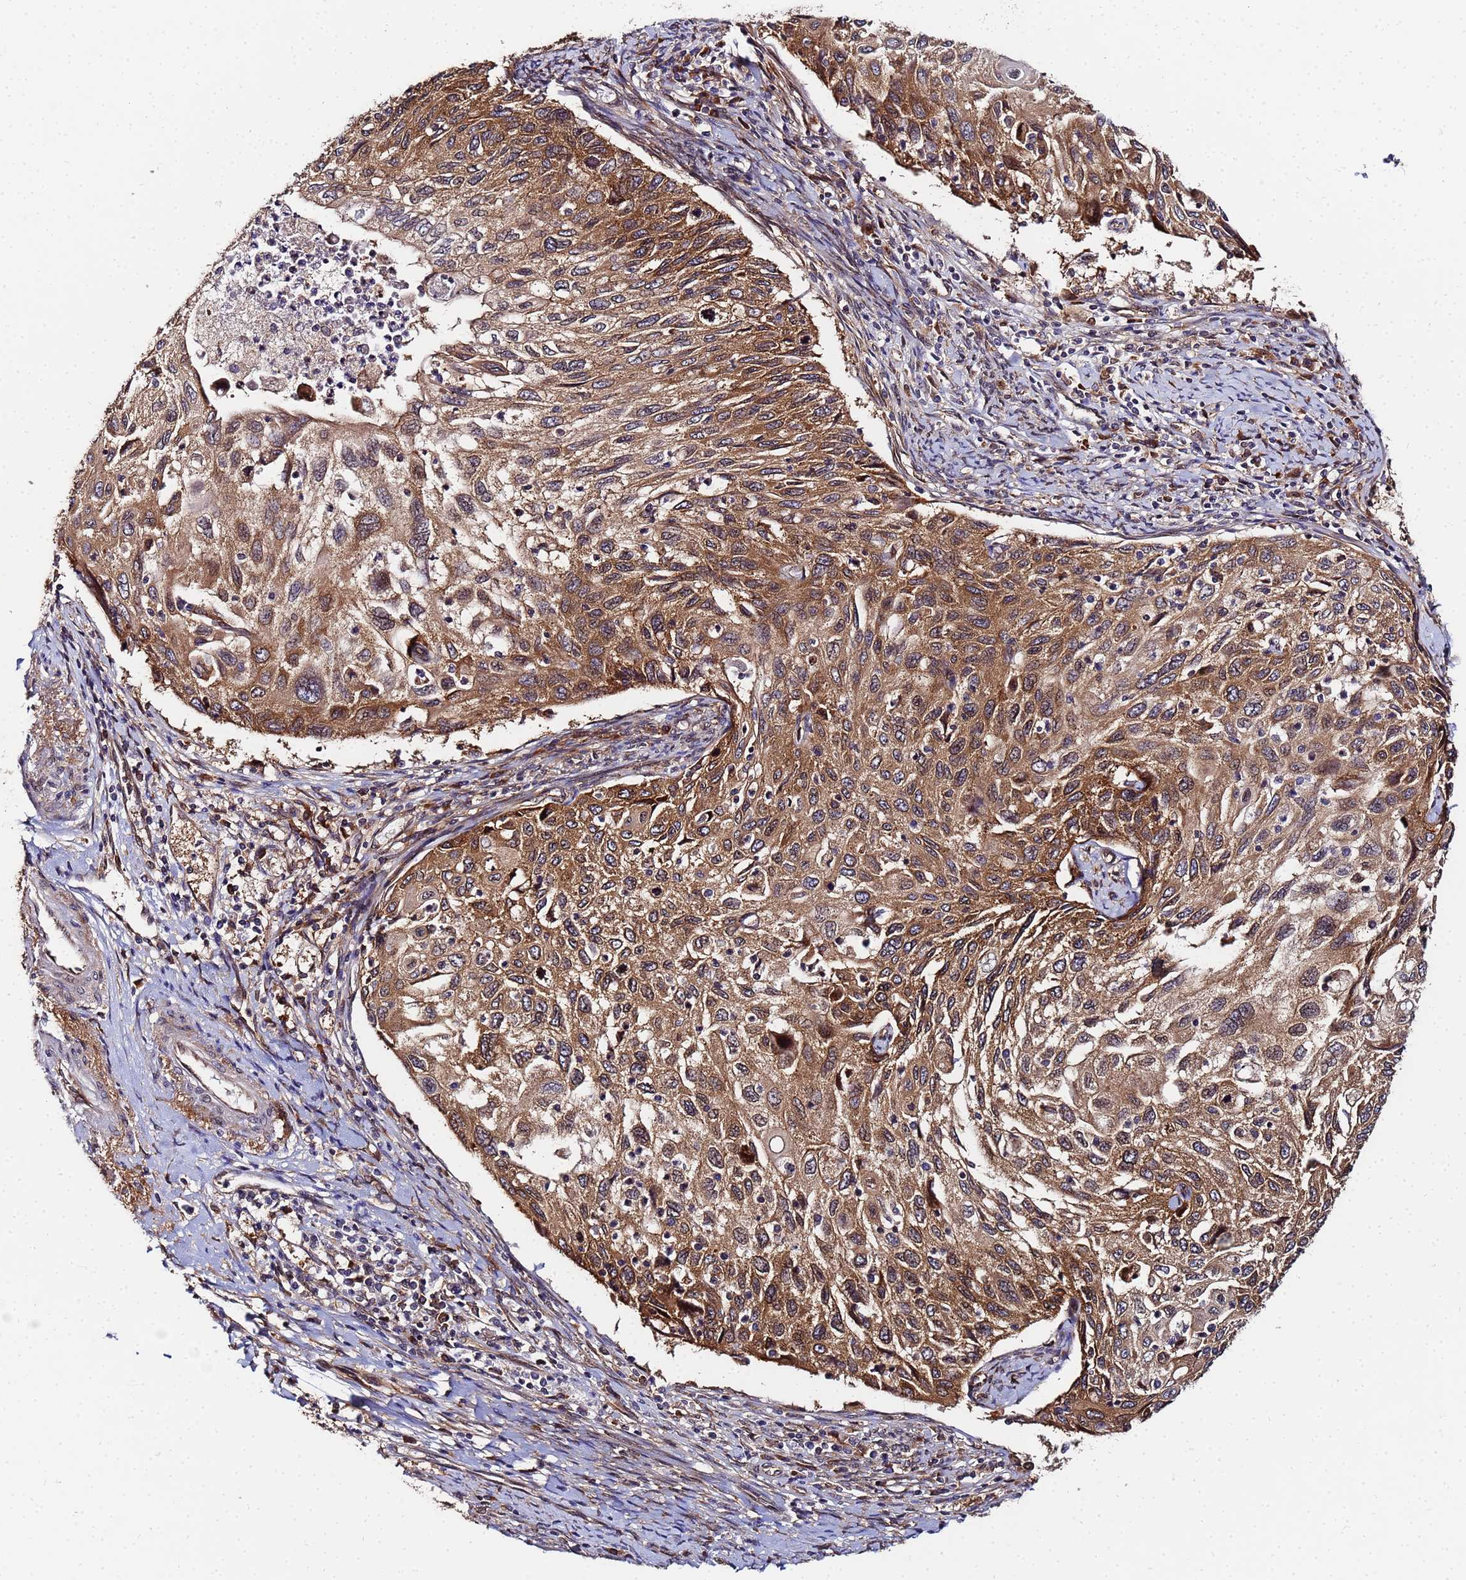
{"staining": {"intensity": "moderate", "quantity": ">75%", "location": "cytoplasmic/membranous"}, "tissue": "cervical cancer", "cell_type": "Tumor cells", "image_type": "cancer", "snomed": [{"axis": "morphology", "description": "Squamous cell carcinoma, NOS"}, {"axis": "topography", "description": "Cervix"}], "caption": "The micrograph reveals a brown stain indicating the presence of a protein in the cytoplasmic/membranous of tumor cells in squamous cell carcinoma (cervical). Using DAB (brown) and hematoxylin (blue) stains, captured at high magnification using brightfield microscopy.", "gene": "UNC93B1", "patient": {"sex": "female", "age": 70}}